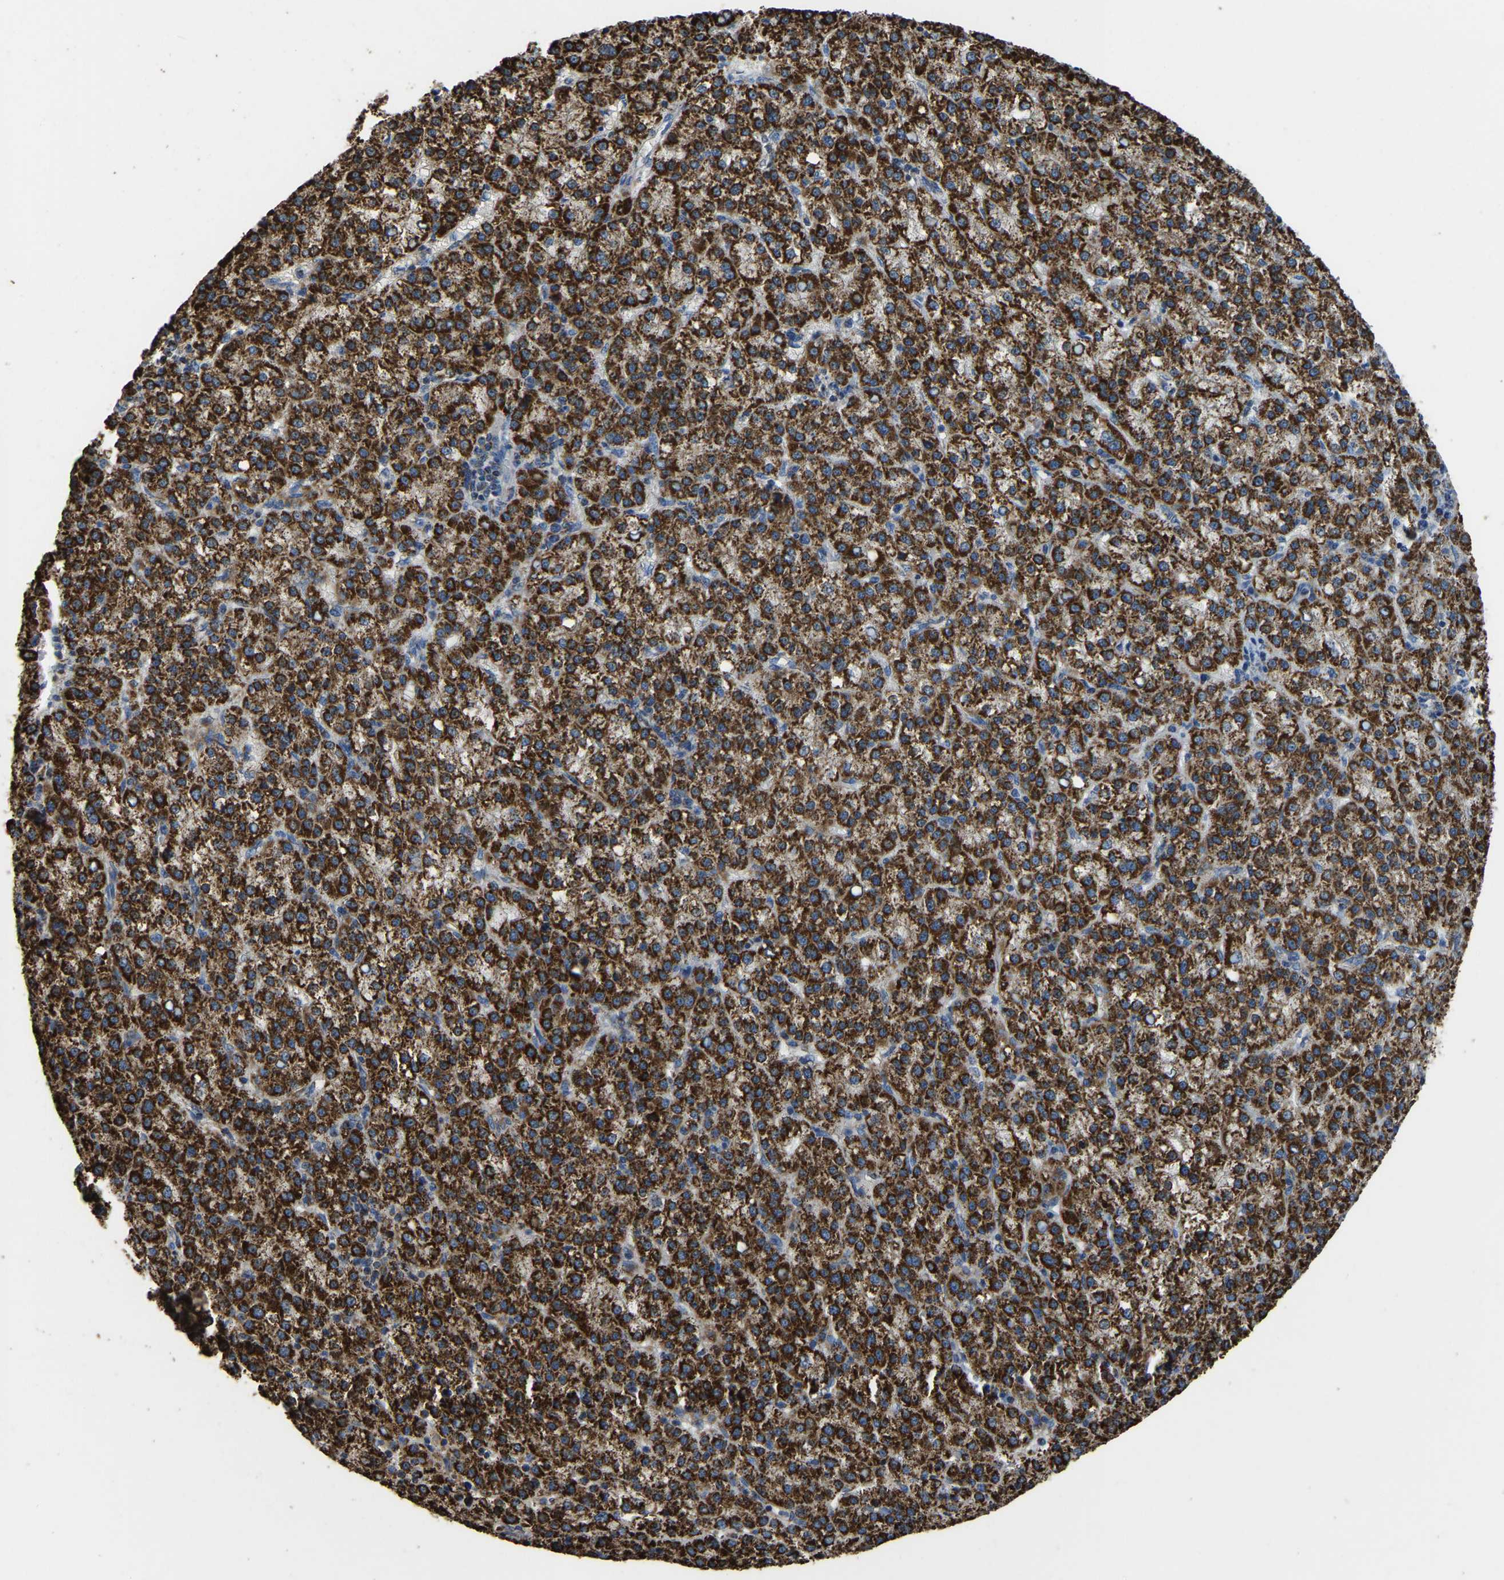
{"staining": {"intensity": "strong", "quantity": ">75%", "location": "cytoplasmic/membranous"}, "tissue": "liver cancer", "cell_type": "Tumor cells", "image_type": "cancer", "snomed": [{"axis": "morphology", "description": "Carcinoma, Hepatocellular, NOS"}, {"axis": "topography", "description": "Liver"}], "caption": "Strong cytoplasmic/membranous protein staining is appreciated in about >75% of tumor cells in hepatocellular carcinoma (liver). Using DAB (brown) and hematoxylin (blue) stains, captured at high magnification using brightfield microscopy.", "gene": "ETFA", "patient": {"sex": "female", "age": 58}}